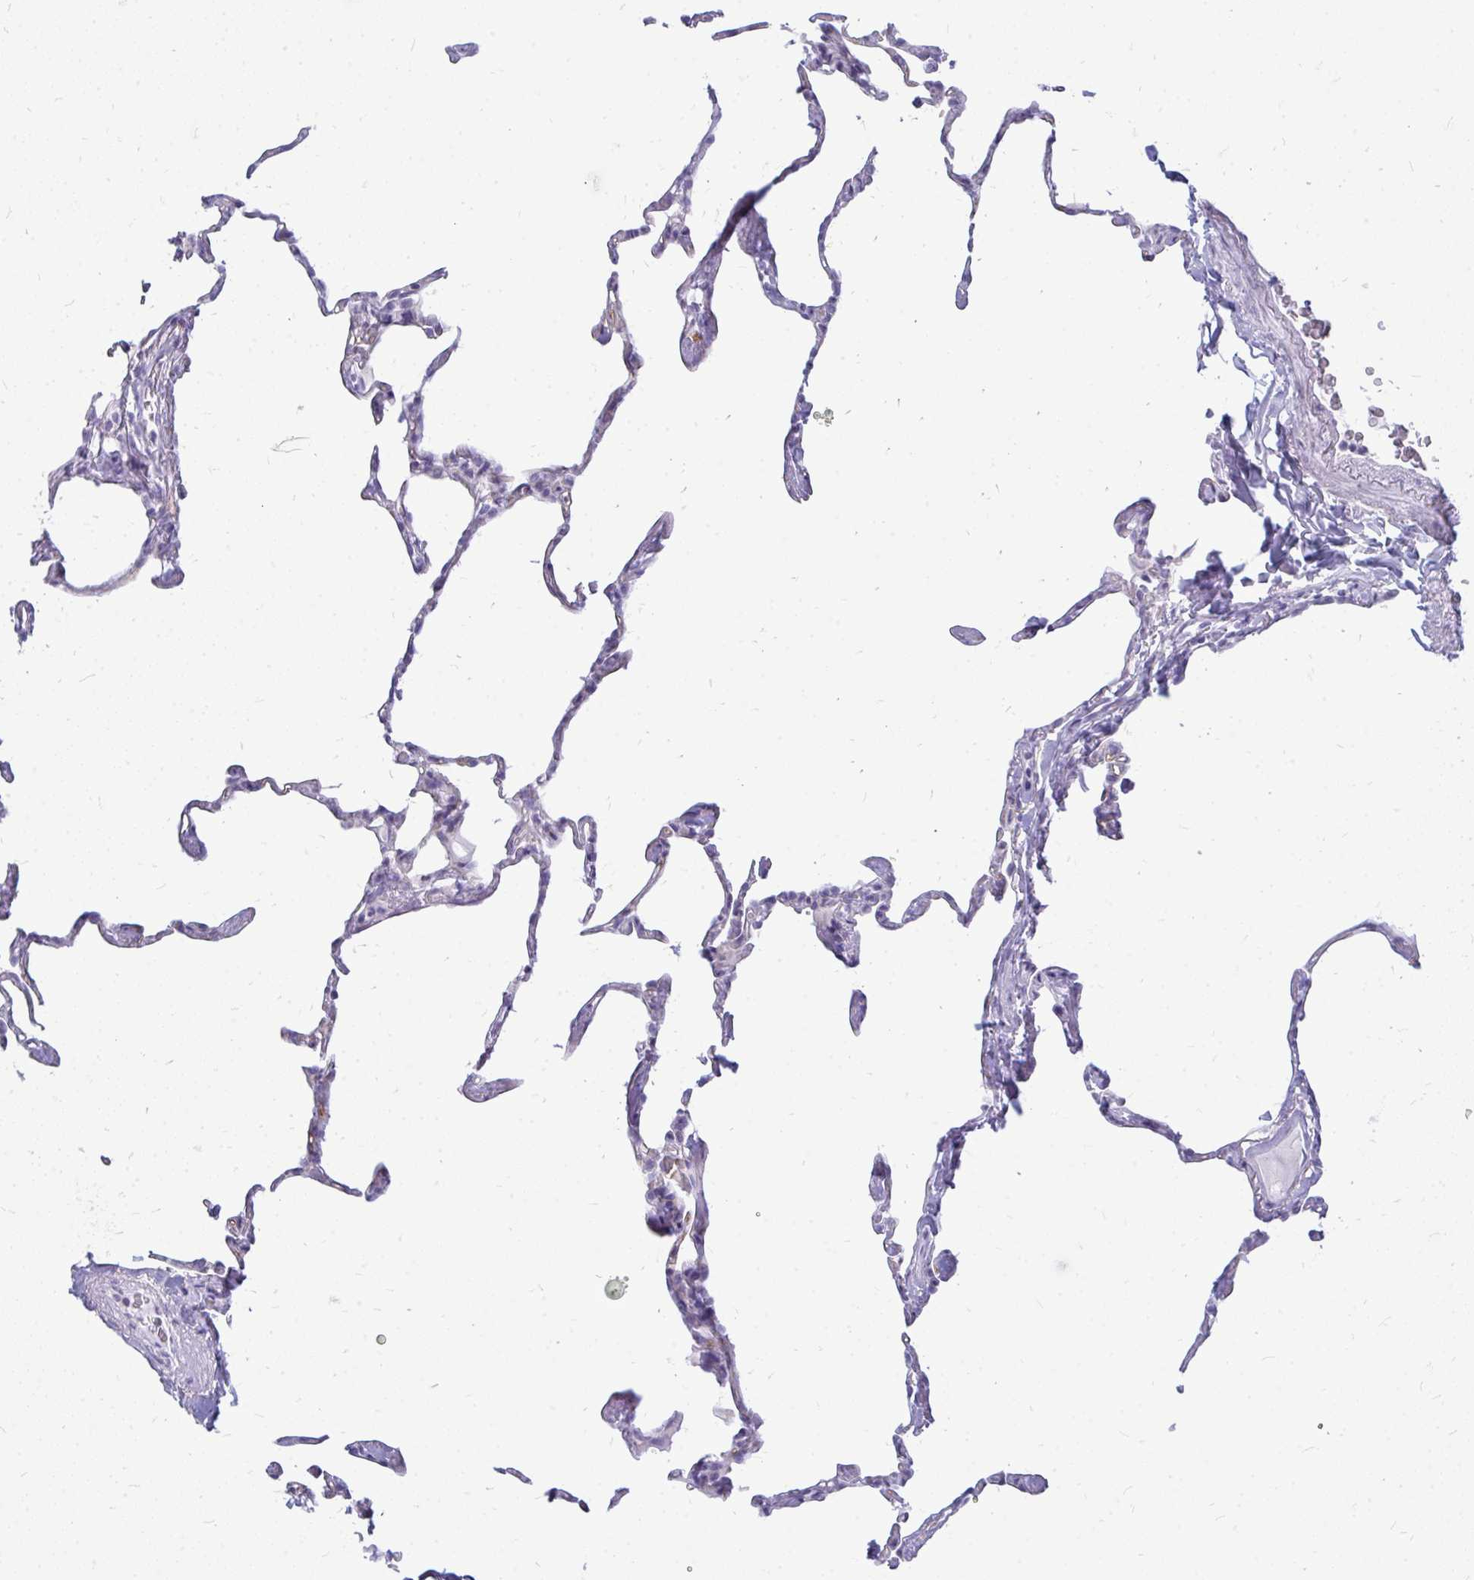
{"staining": {"intensity": "negative", "quantity": "none", "location": "none"}, "tissue": "lung", "cell_type": "Alveolar cells", "image_type": "normal", "snomed": [{"axis": "morphology", "description": "Normal tissue, NOS"}, {"axis": "topography", "description": "Lung"}], "caption": "High power microscopy histopathology image of an immunohistochemistry histopathology image of unremarkable lung, revealing no significant expression in alveolar cells. The staining was performed using DAB (3,3'-diaminobenzidine) to visualize the protein expression in brown, while the nuclei were stained in blue with hematoxylin (Magnification: 20x).", "gene": "TSPEAR", "patient": {"sex": "male", "age": 65}}